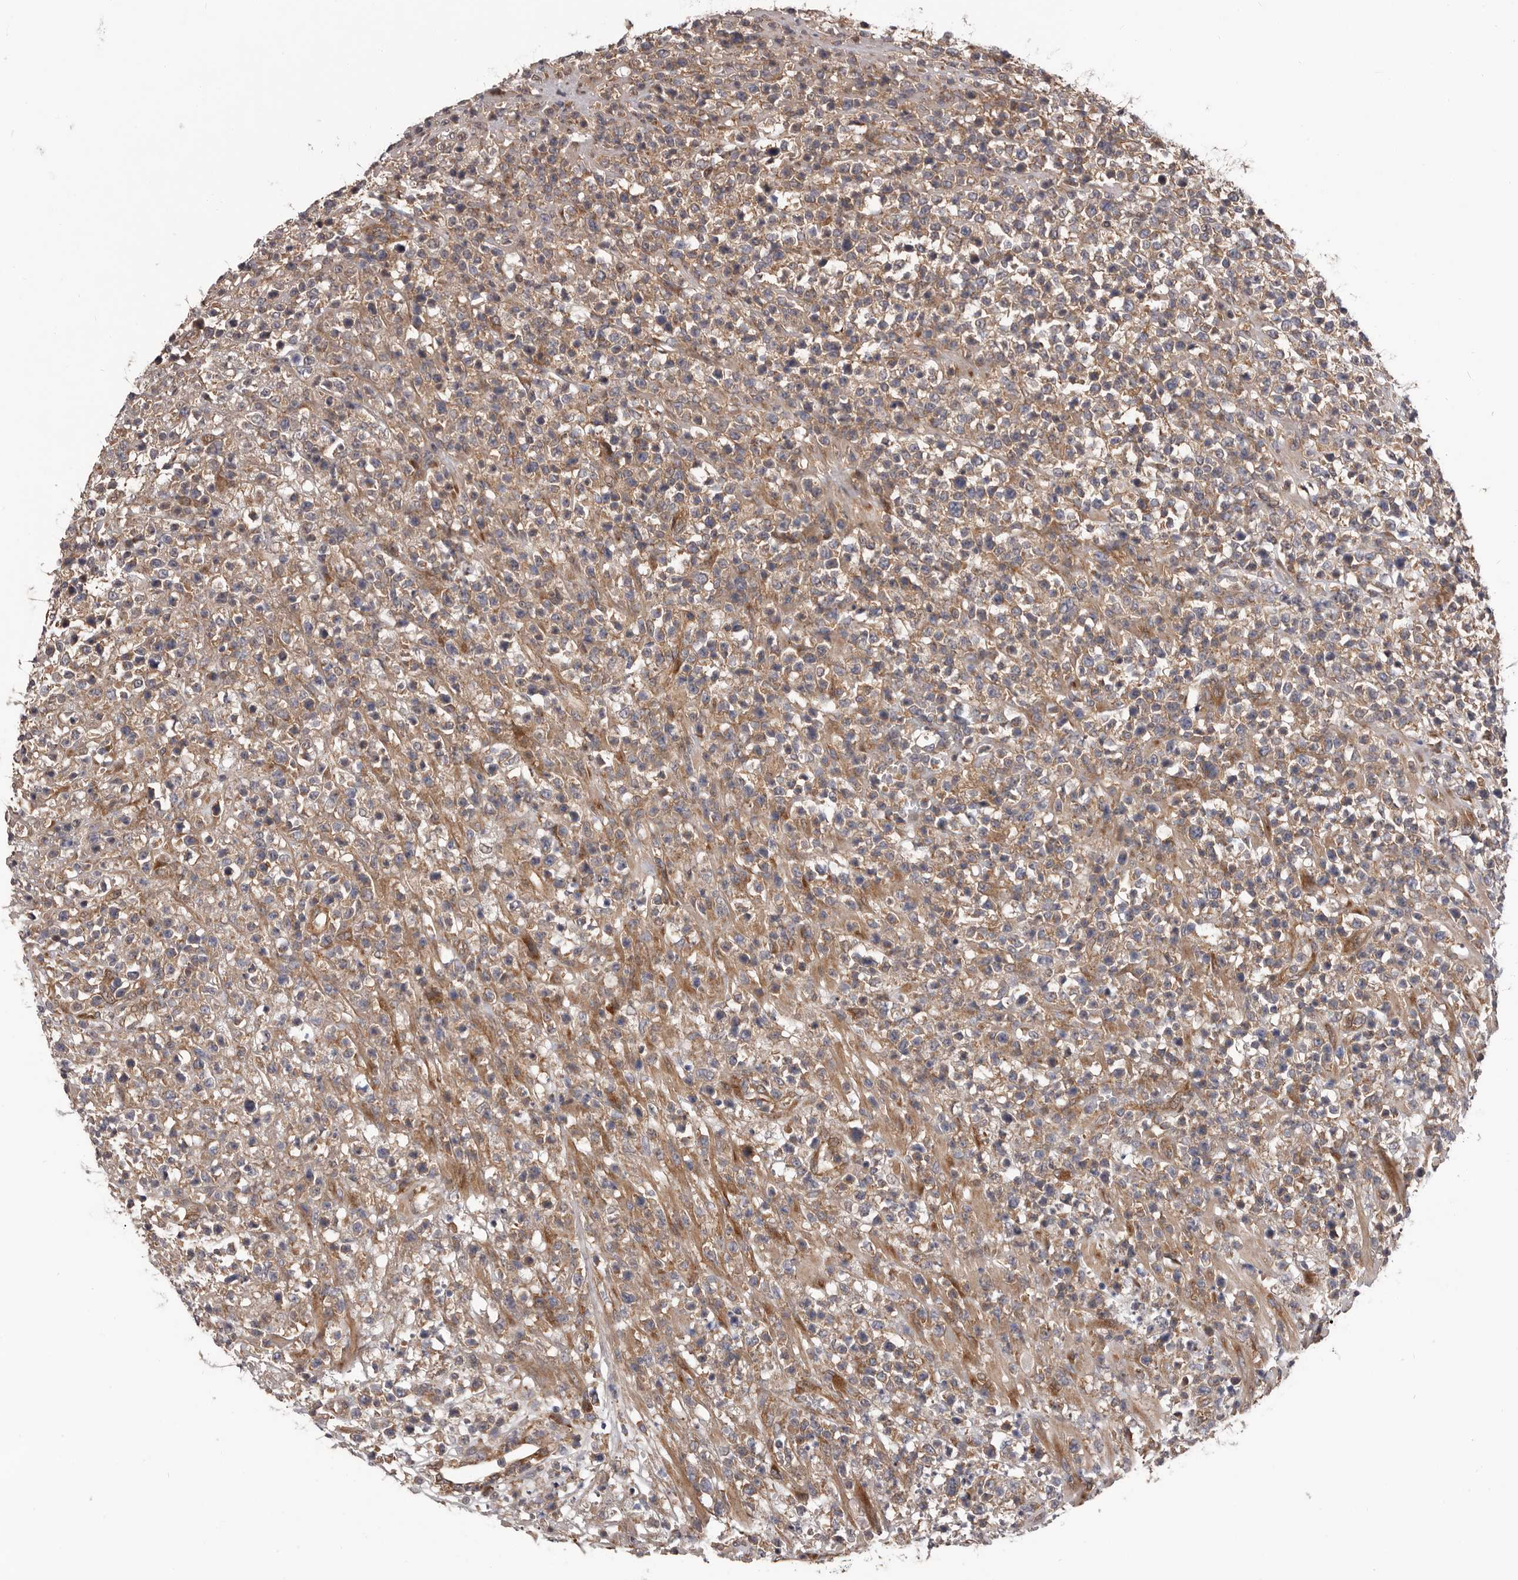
{"staining": {"intensity": "weak", "quantity": "25%-75%", "location": "cytoplasmic/membranous"}, "tissue": "lymphoma", "cell_type": "Tumor cells", "image_type": "cancer", "snomed": [{"axis": "morphology", "description": "Malignant lymphoma, non-Hodgkin's type, High grade"}, {"axis": "topography", "description": "Colon"}], "caption": "Immunohistochemistry (IHC) image of lymphoma stained for a protein (brown), which exhibits low levels of weak cytoplasmic/membranous positivity in approximately 25%-75% of tumor cells.", "gene": "VPS37A", "patient": {"sex": "female", "age": 53}}